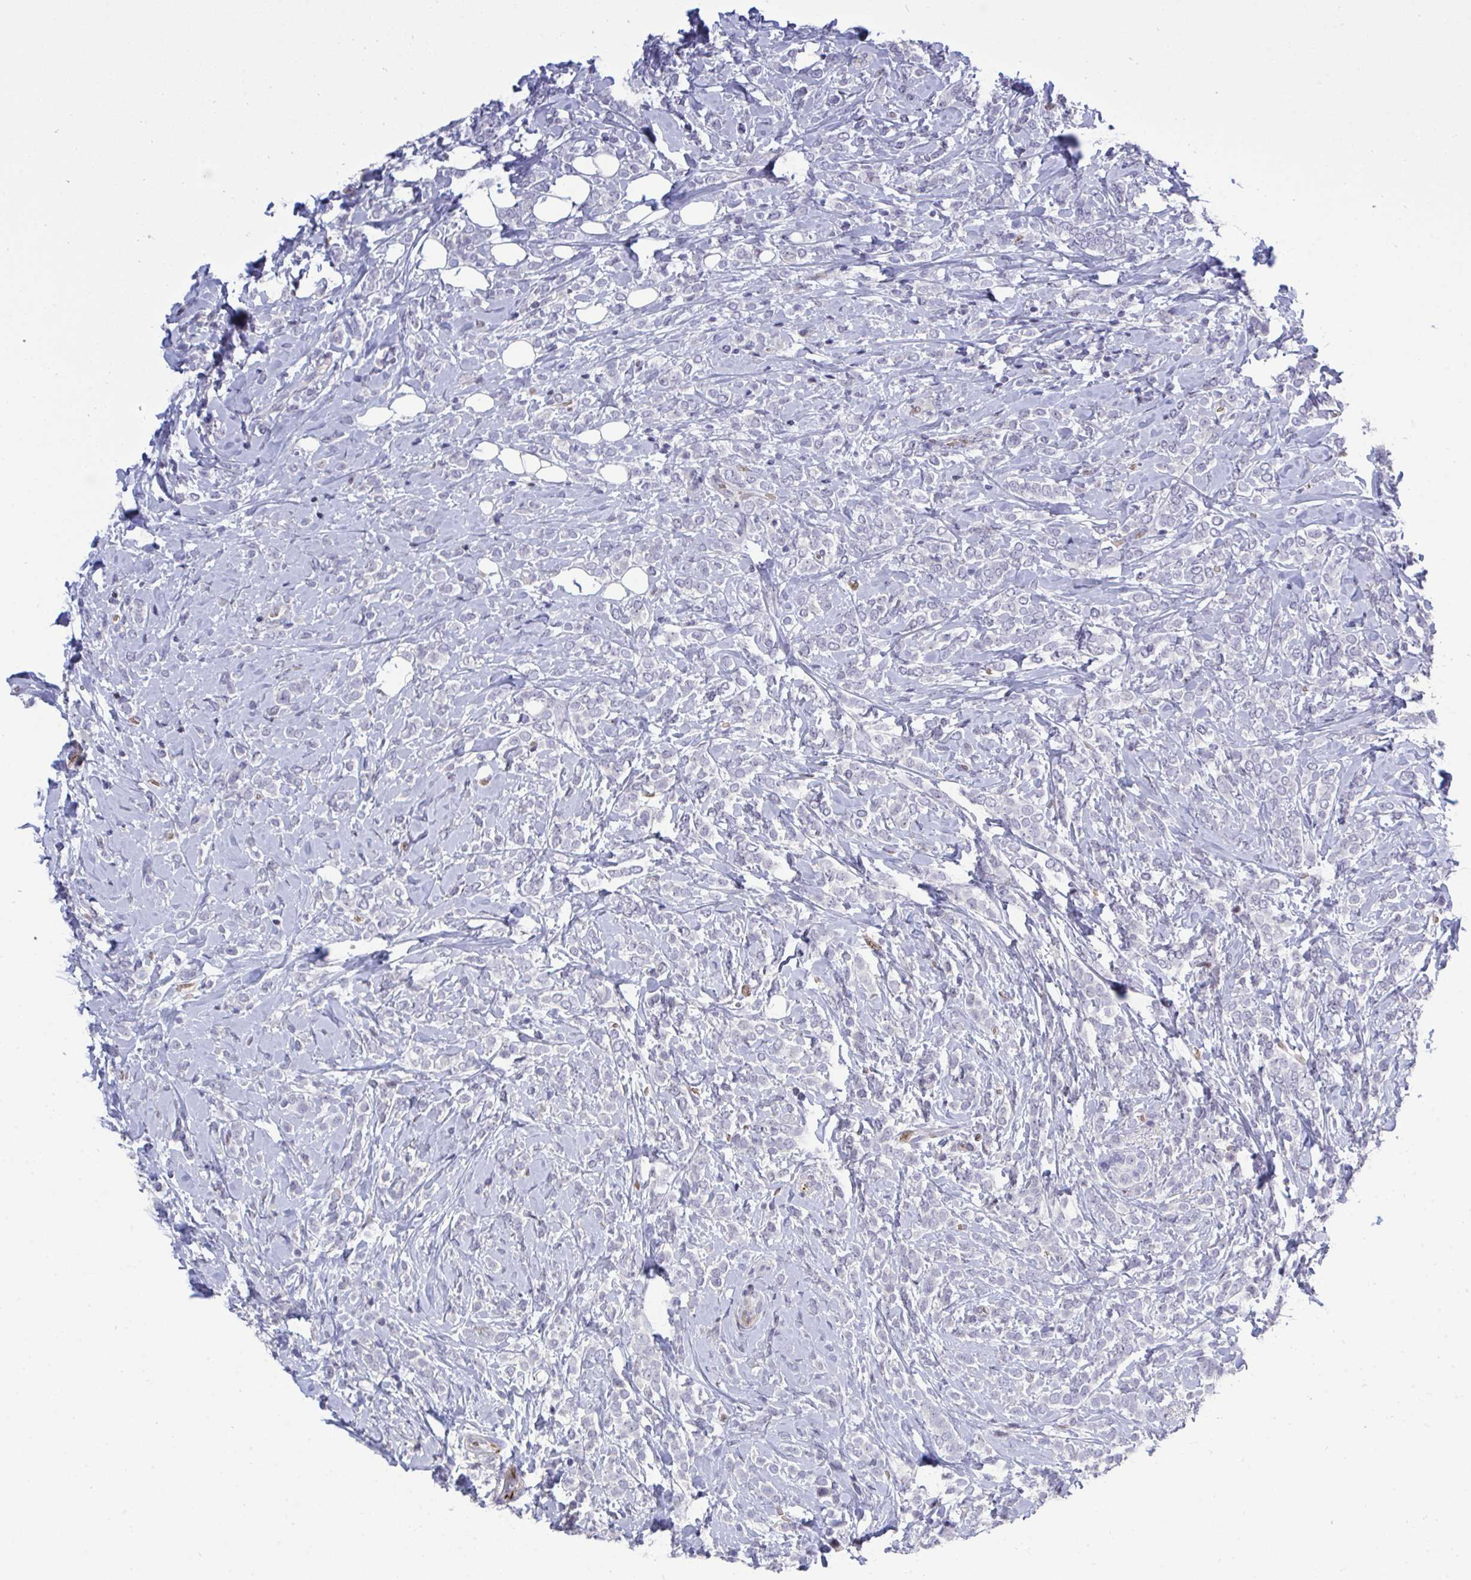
{"staining": {"intensity": "negative", "quantity": "none", "location": "none"}, "tissue": "breast cancer", "cell_type": "Tumor cells", "image_type": "cancer", "snomed": [{"axis": "morphology", "description": "Lobular carcinoma"}, {"axis": "topography", "description": "Breast"}], "caption": "The micrograph exhibits no staining of tumor cells in breast cancer (lobular carcinoma). (DAB IHC, high magnification).", "gene": "PLPPR3", "patient": {"sex": "female", "age": 49}}